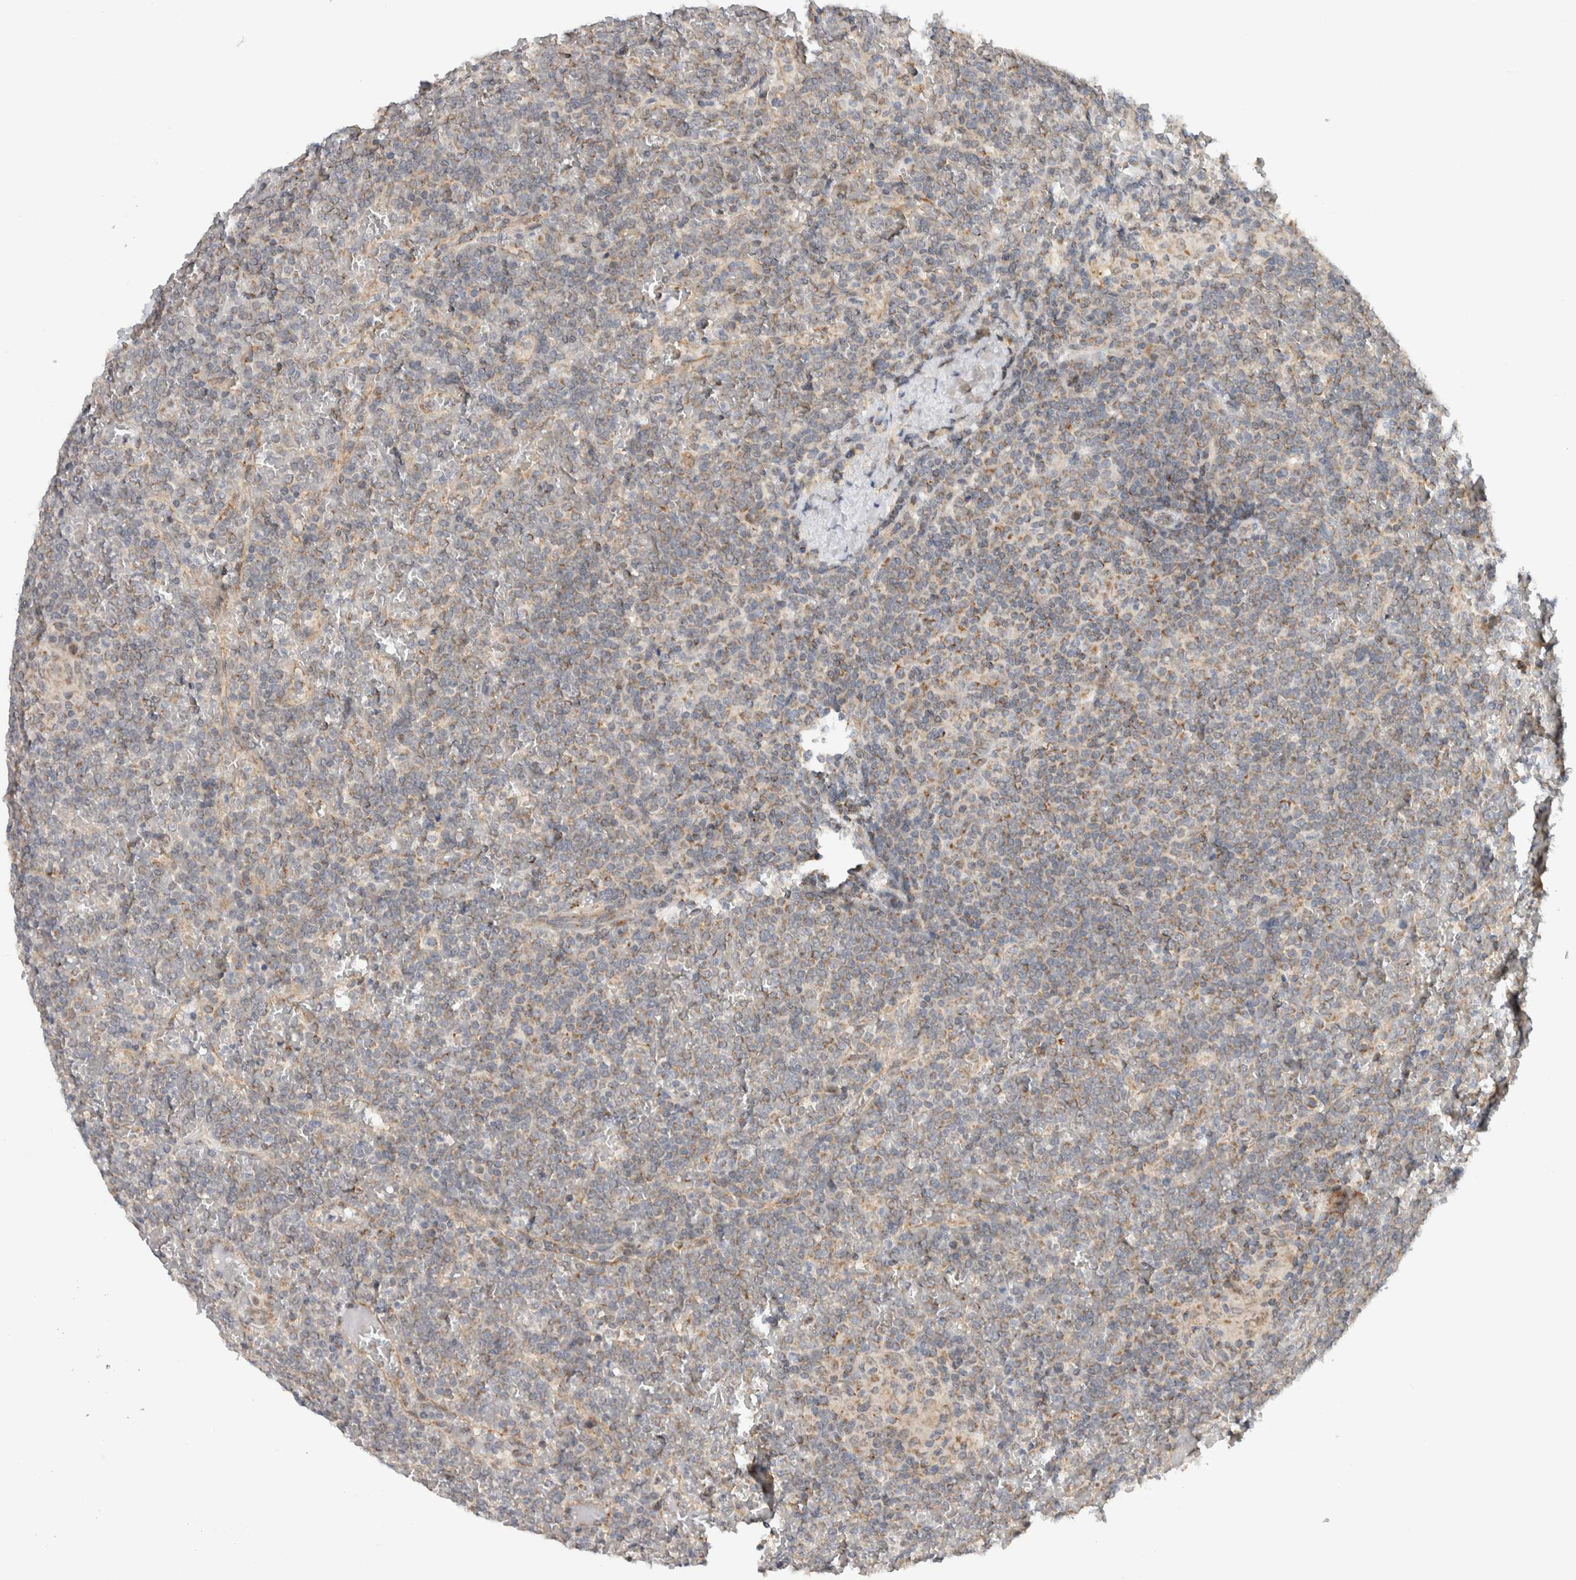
{"staining": {"intensity": "weak", "quantity": "25%-75%", "location": "cytoplasmic/membranous"}, "tissue": "lymphoma", "cell_type": "Tumor cells", "image_type": "cancer", "snomed": [{"axis": "morphology", "description": "Malignant lymphoma, non-Hodgkin's type, Low grade"}, {"axis": "topography", "description": "Spleen"}], "caption": "Human lymphoma stained with a protein marker shows weak staining in tumor cells.", "gene": "CMC2", "patient": {"sex": "female", "age": 19}}